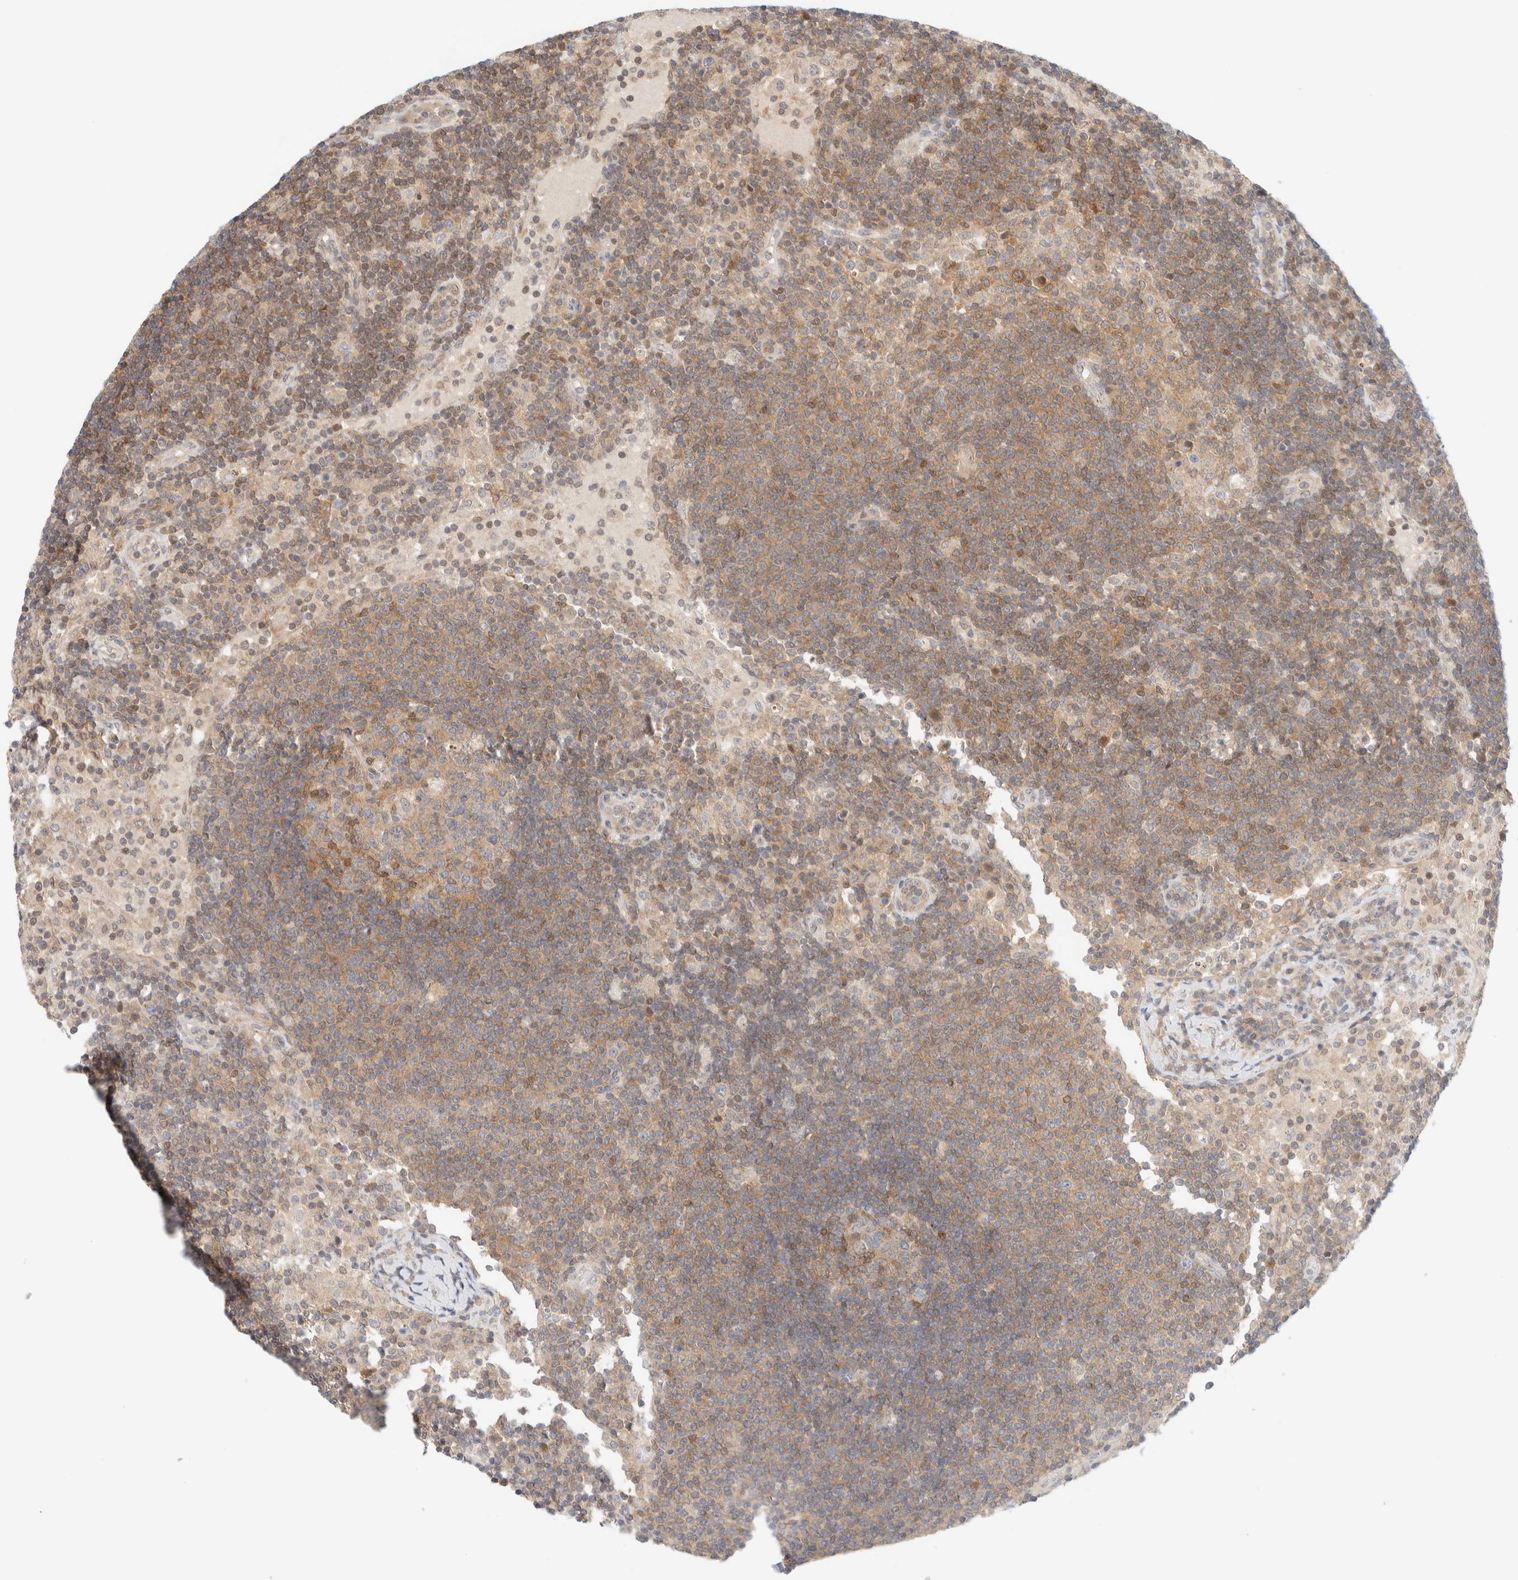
{"staining": {"intensity": "moderate", "quantity": "25%-75%", "location": "cytoplasmic/membranous"}, "tissue": "lymph node", "cell_type": "Germinal center cells", "image_type": "normal", "snomed": [{"axis": "morphology", "description": "Normal tissue, NOS"}, {"axis": "topography", "description": "Lymph node"}], "caption": "The histopathology image displays a brown stain indicating the presence of a protein in the cytoplasmic/membranous of germinal center cells in lymph node. The staining is performed using DAB brown chromogen to label protein expression. The nuclei are counter-stained blue using hematoxylin.", "gene": "PCYT2", "patient": {"sex": "female", "age": 53}}